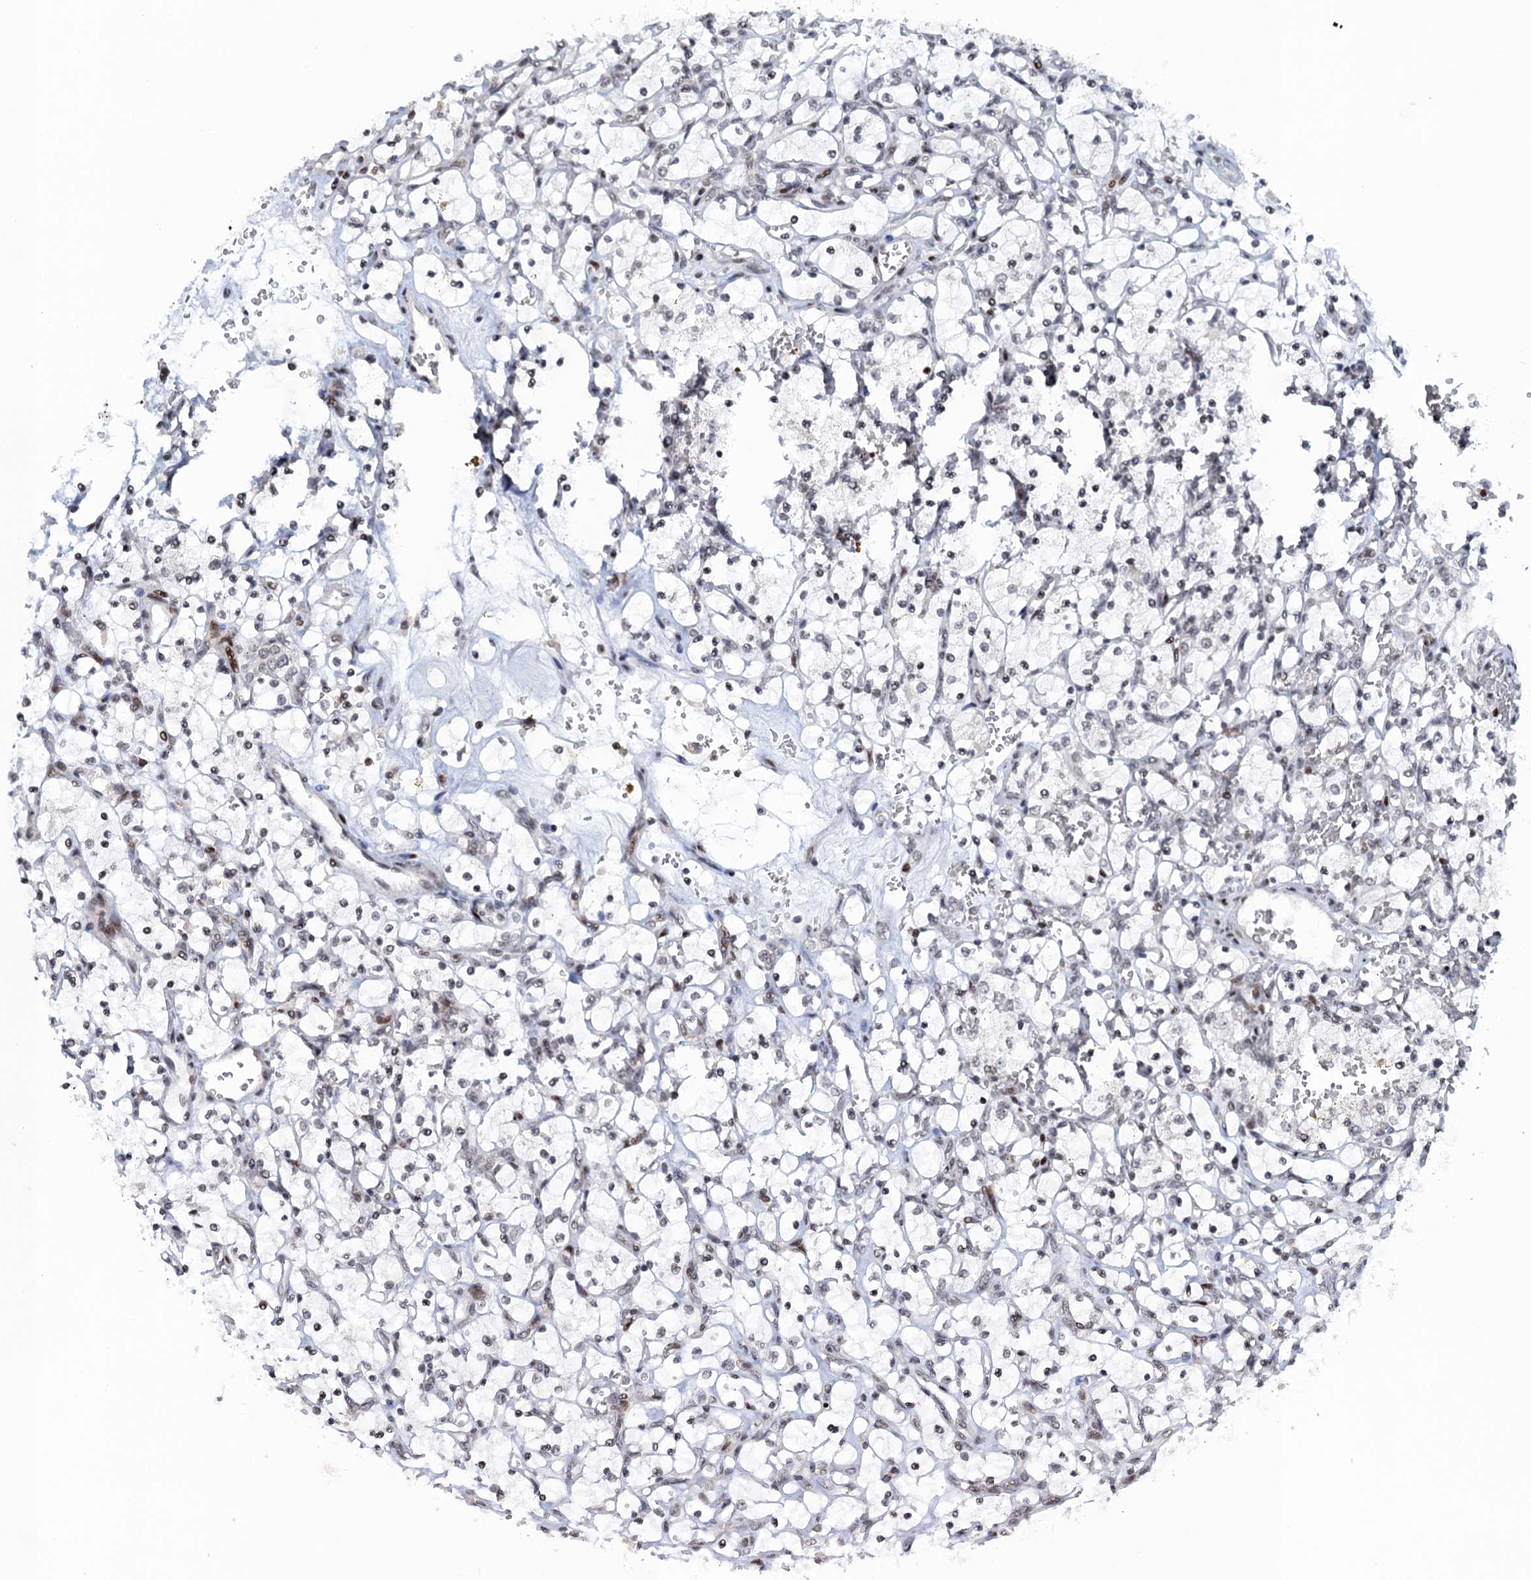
{"staining": {"intensity": "negative", "quantity": "none", "location": "none"}, "tissue": "renal cancer", "cell_type": "Tumor cells", "image_type": "cancer", "snomed": [{"axis": "morphology", "description": "Adenocarcinoma, NOS"}, {"axis": "topography", "description": "Kidney"}], "caption": "This image is of adenocarcinoma (renal) stained with immunohistochemistry to label a protein in brown with the nuclei are counter-stained blue. There is no staining in tumor cells.", "gene": "FYB1", "patient": {"sex": "female", "age": 69}}